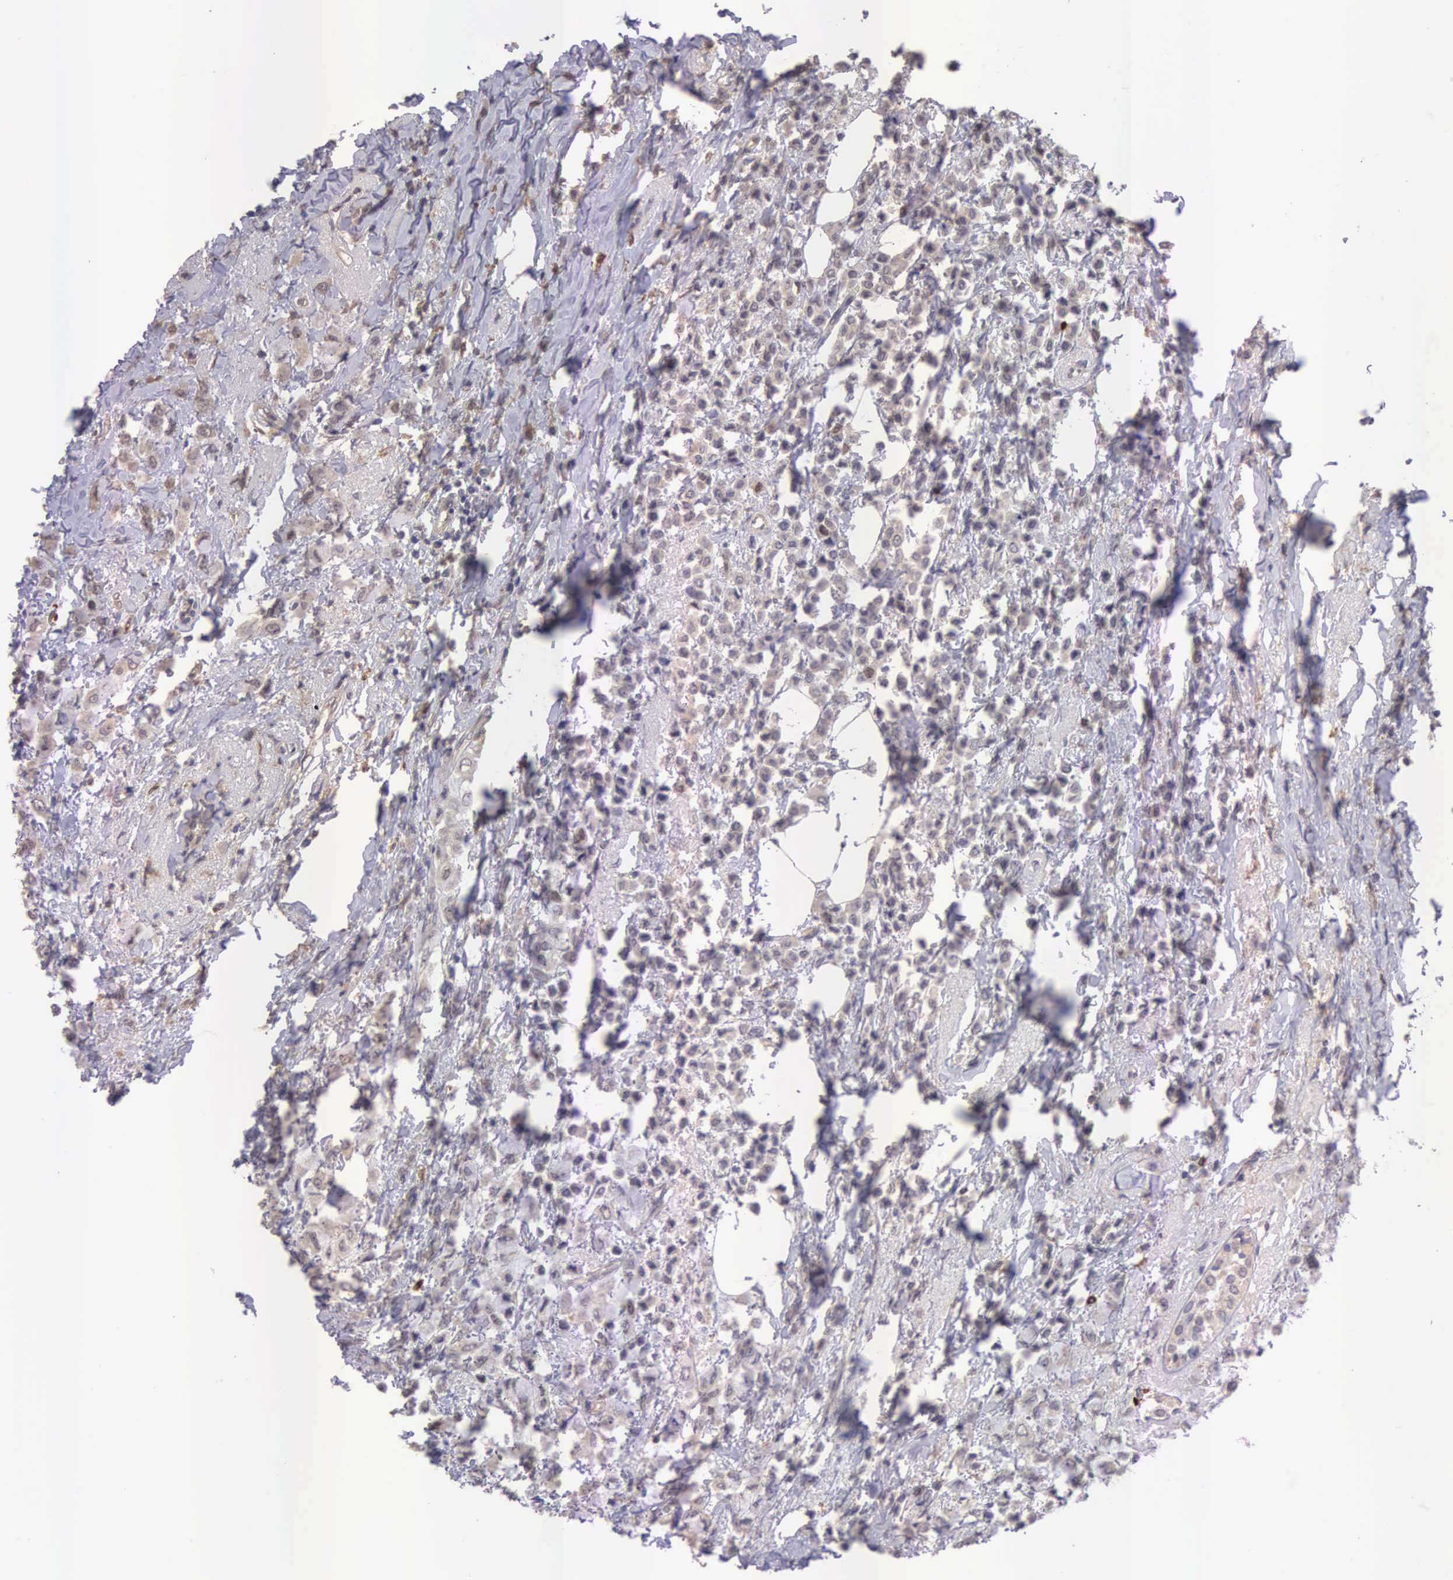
{"staining": {"intensity": "weak", "quantity": ">75%", "location": "cytoplasmic/membranous"}, "tissue": "breast cancer", "cell_type": "Tumor cells", "image_type": "cancer", "snomed": [{"axis": "morphology", "description": "Lobular carcinoma"}, {"axis": "topography", "description": "Breast"}], "caption": "IHC photomicrograph of human breast cancer stained for a protein (brown), which shows low levels of weak cytoplasmic/membranous positivity in approximately >75% of tumor cells.", "gene": "CDC45", "patient": {"sex": "female", "age": 85}}